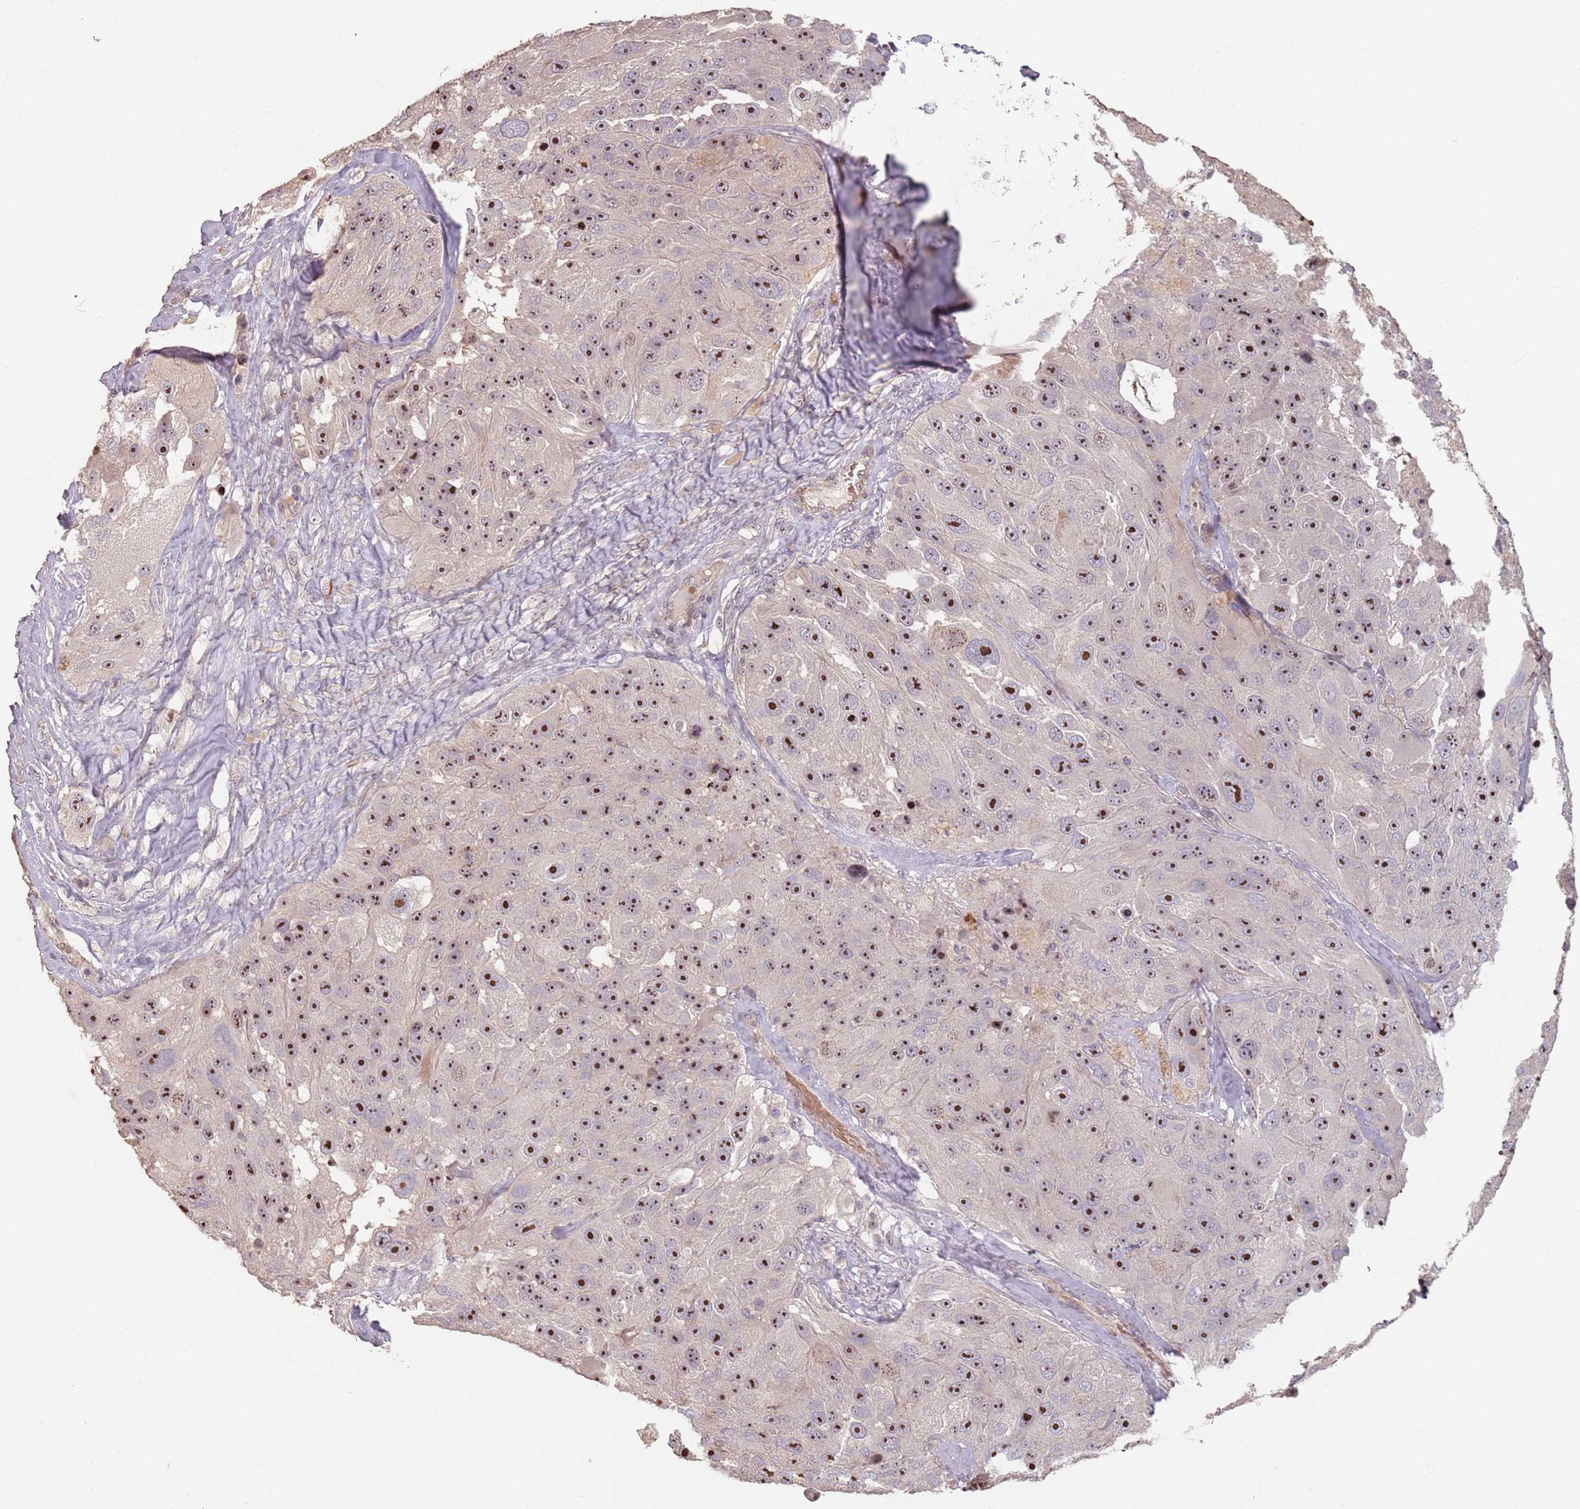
{"staining": {"intensity": "strong", "quantity": ">75%", "location": "nuclear"}, "tissue": "melanoma", "cell_type": "Tumor cells", "image_type": "cancer", "snomed": [{"axis": "morphology", "description": "Malignant melanoma, Metastatic site"}, {"axis": "topography", "description": "Lymph node"}], "caption": "DAB (3,3'-diaminobenzidine) immunohistochemical staining of human melanoma shows strong nuclear protein positivity in approximately >75% of tumor cells.", "gene": "ADTRP", "patient": {"sex": "male", "age": 62}}